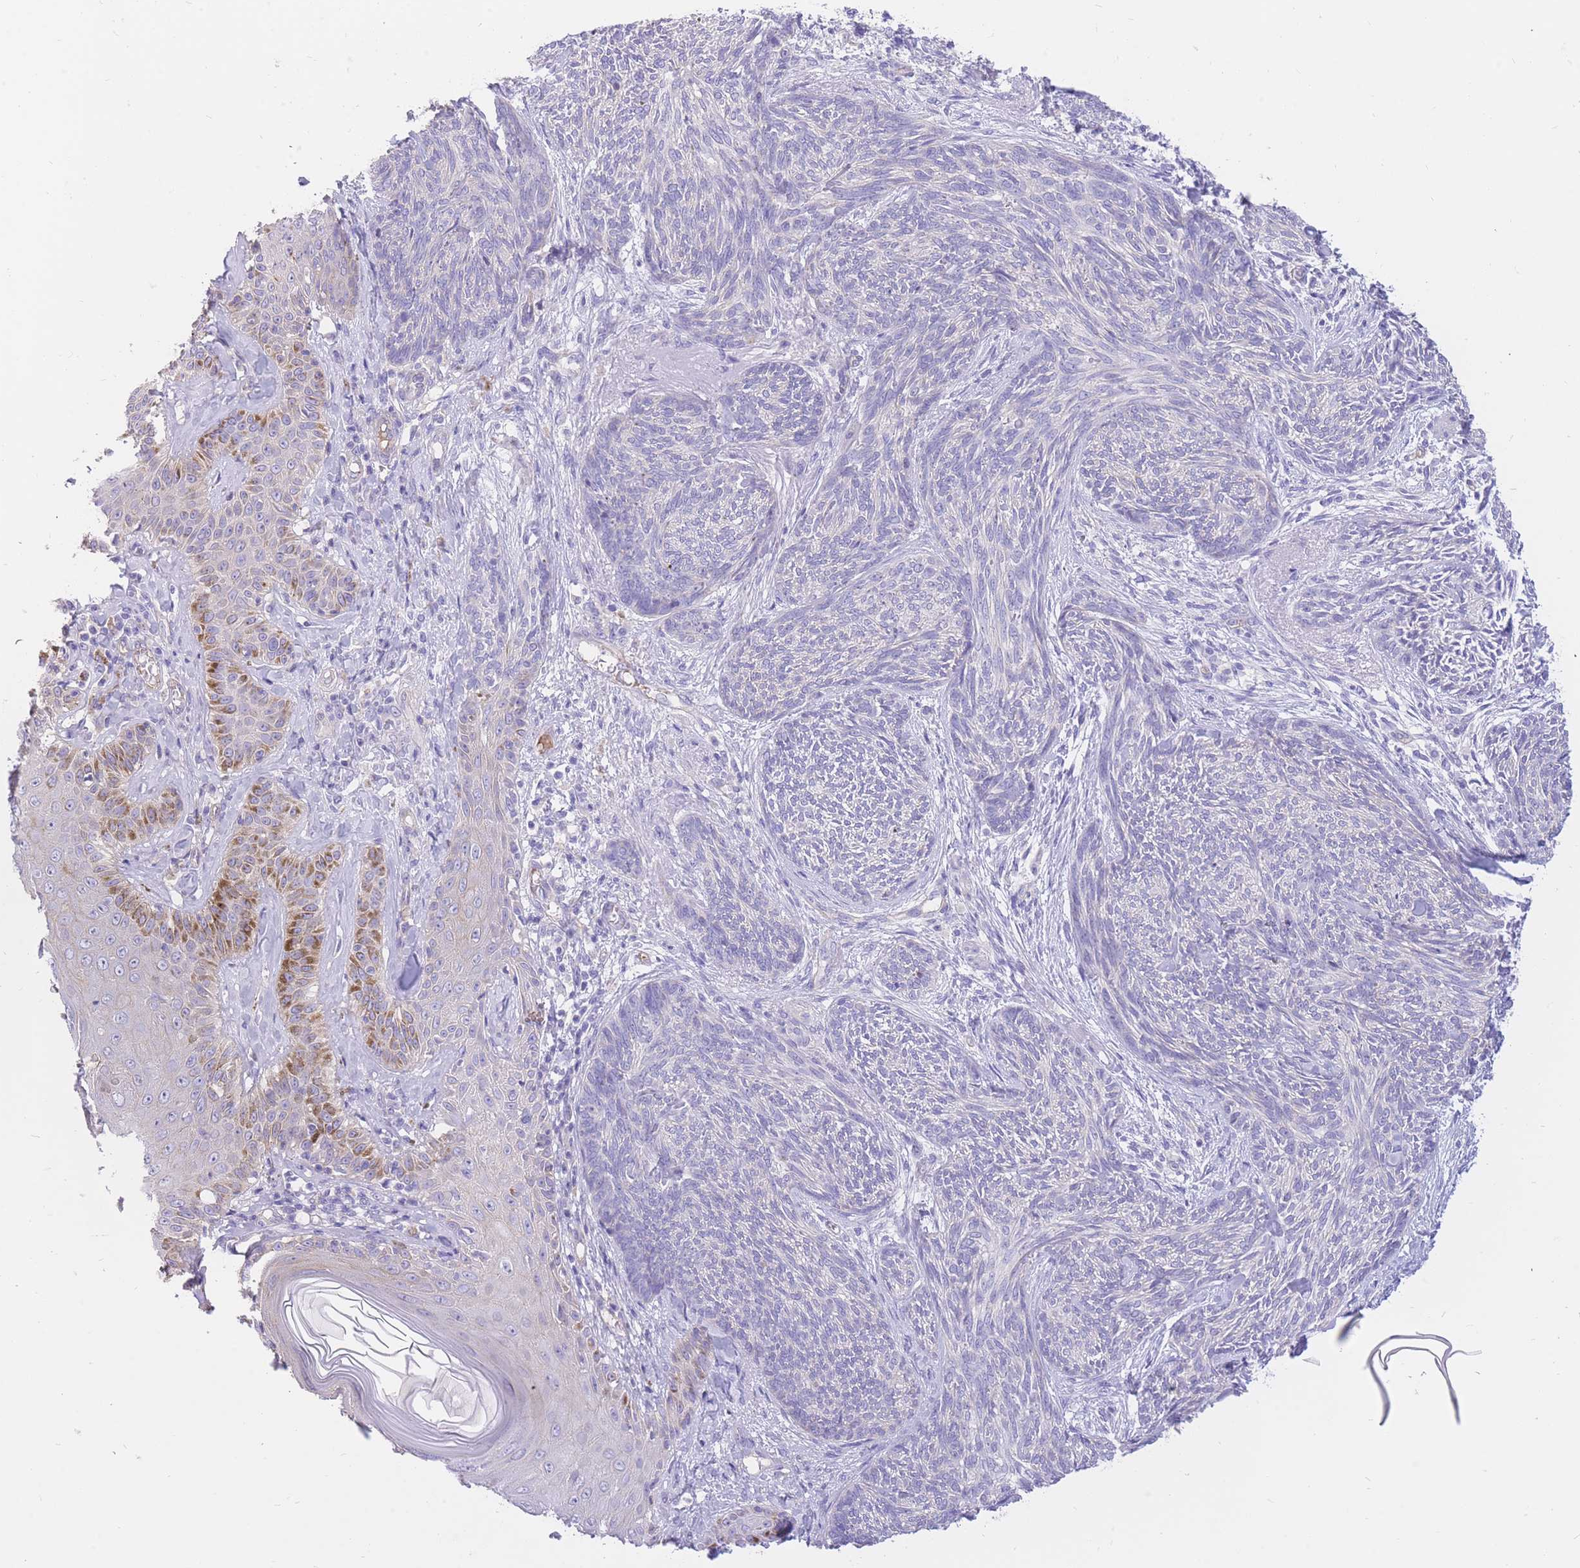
{"staining": {"intensity": "negative", "quantity": "none", "location": "none"}, "tissue": "skin cancer", "cell_type": "Tumor cells", "image_type": "cancer", "snomed": [{"axis": "morphology", "description": "Basal cell carcinoma"}, {"axis": "topography", "description": "Skin"}], "caption": "The immunohistochemistry photomicrograph has no significant staining in tumor cells of skin cancer tissue.", "gene": "SULT1A1", "patient": {"sex": "male", "age": 73}}